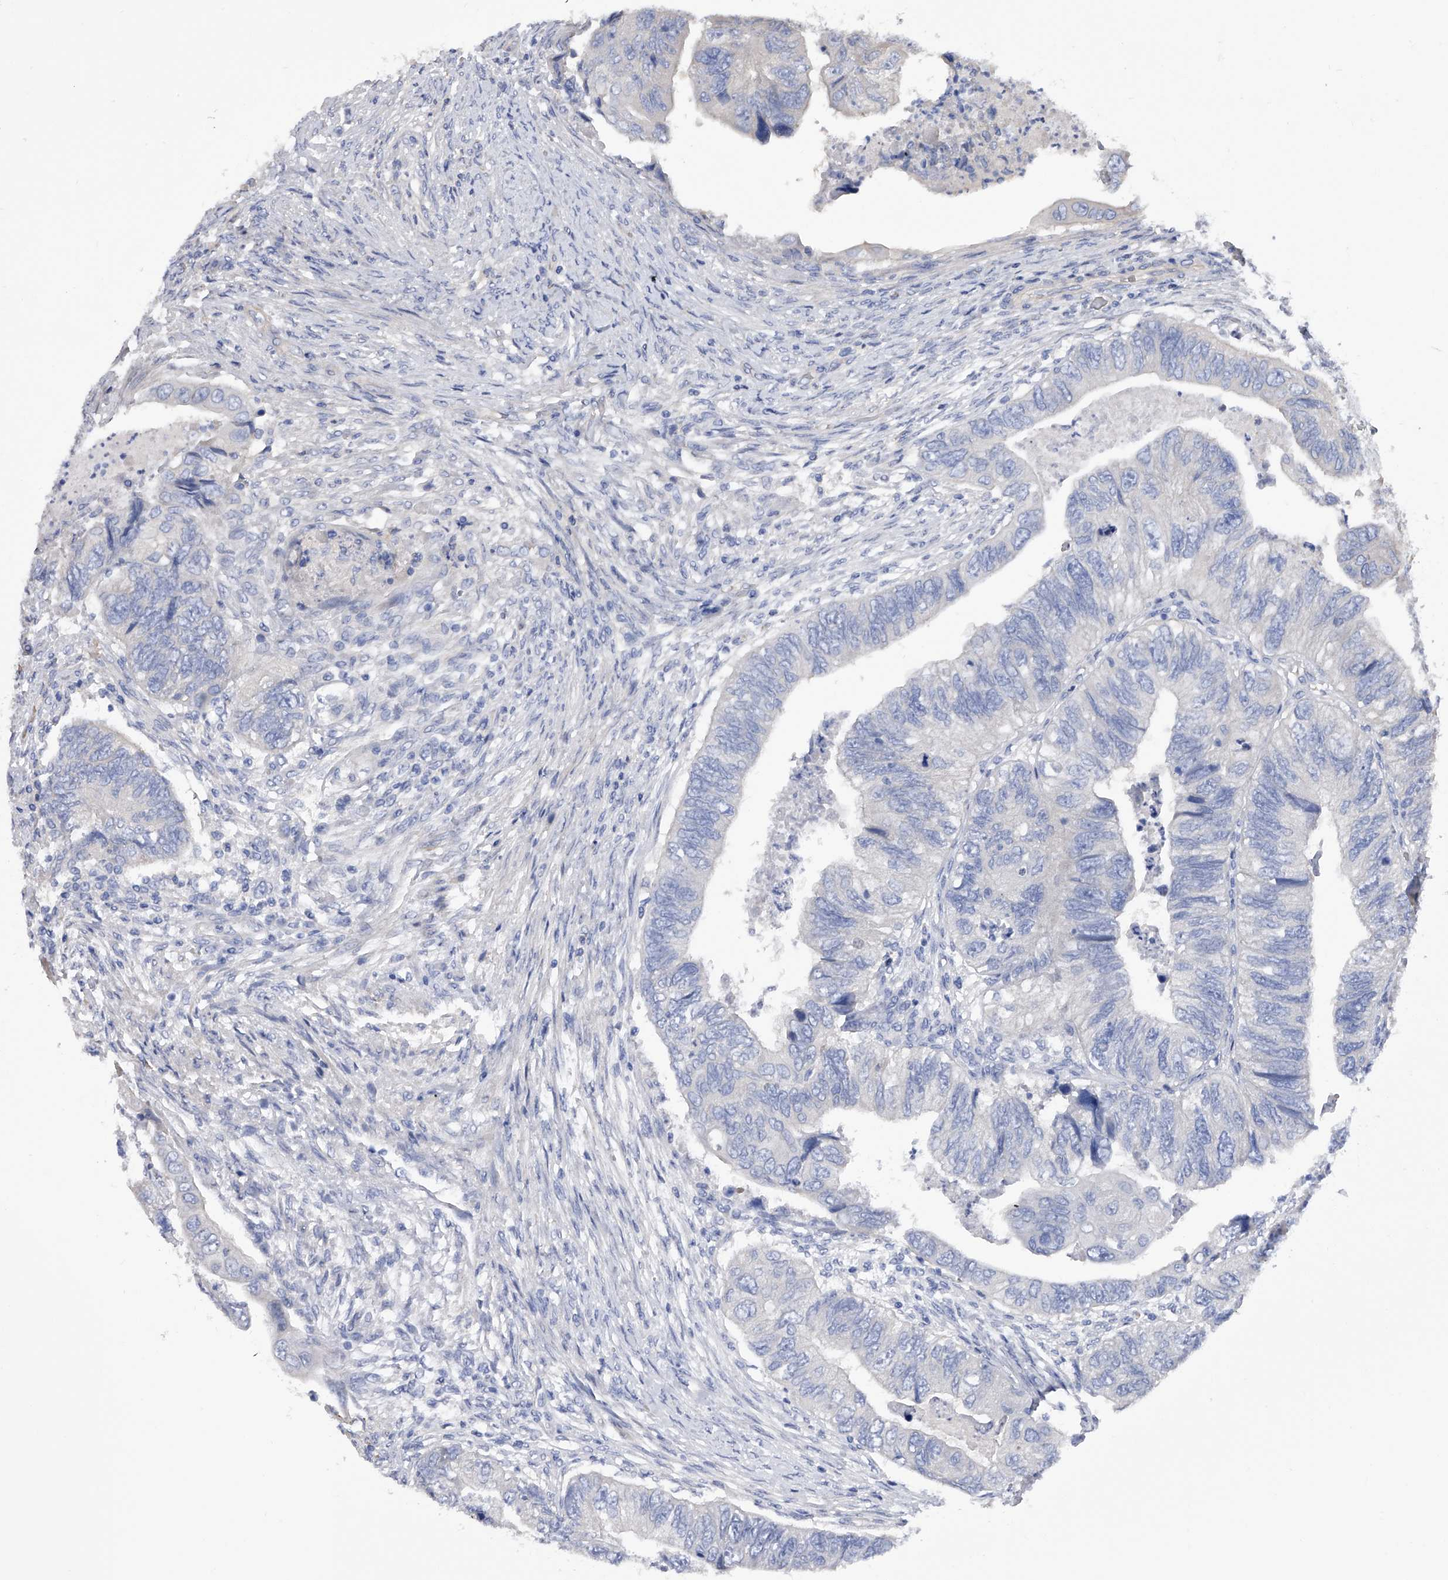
{"staining": {"intensity": "negative", "quantity": "none", "location": "none"}, "tissue": "colorectal cancer", "cell_type": "Tumor cells", "image_type": "cancer", "snomed": [{"axis": "morphology", "description": "Adenocarcinoma, NOS"}, {"axis": "topography", "description": "Rectum"}], "caption": "Micrograph shows no significant protein staining in tumor cells of colorectal cancer.", "gene": "RWDD2A", "patient": {"sex": "male", "age": 63}}